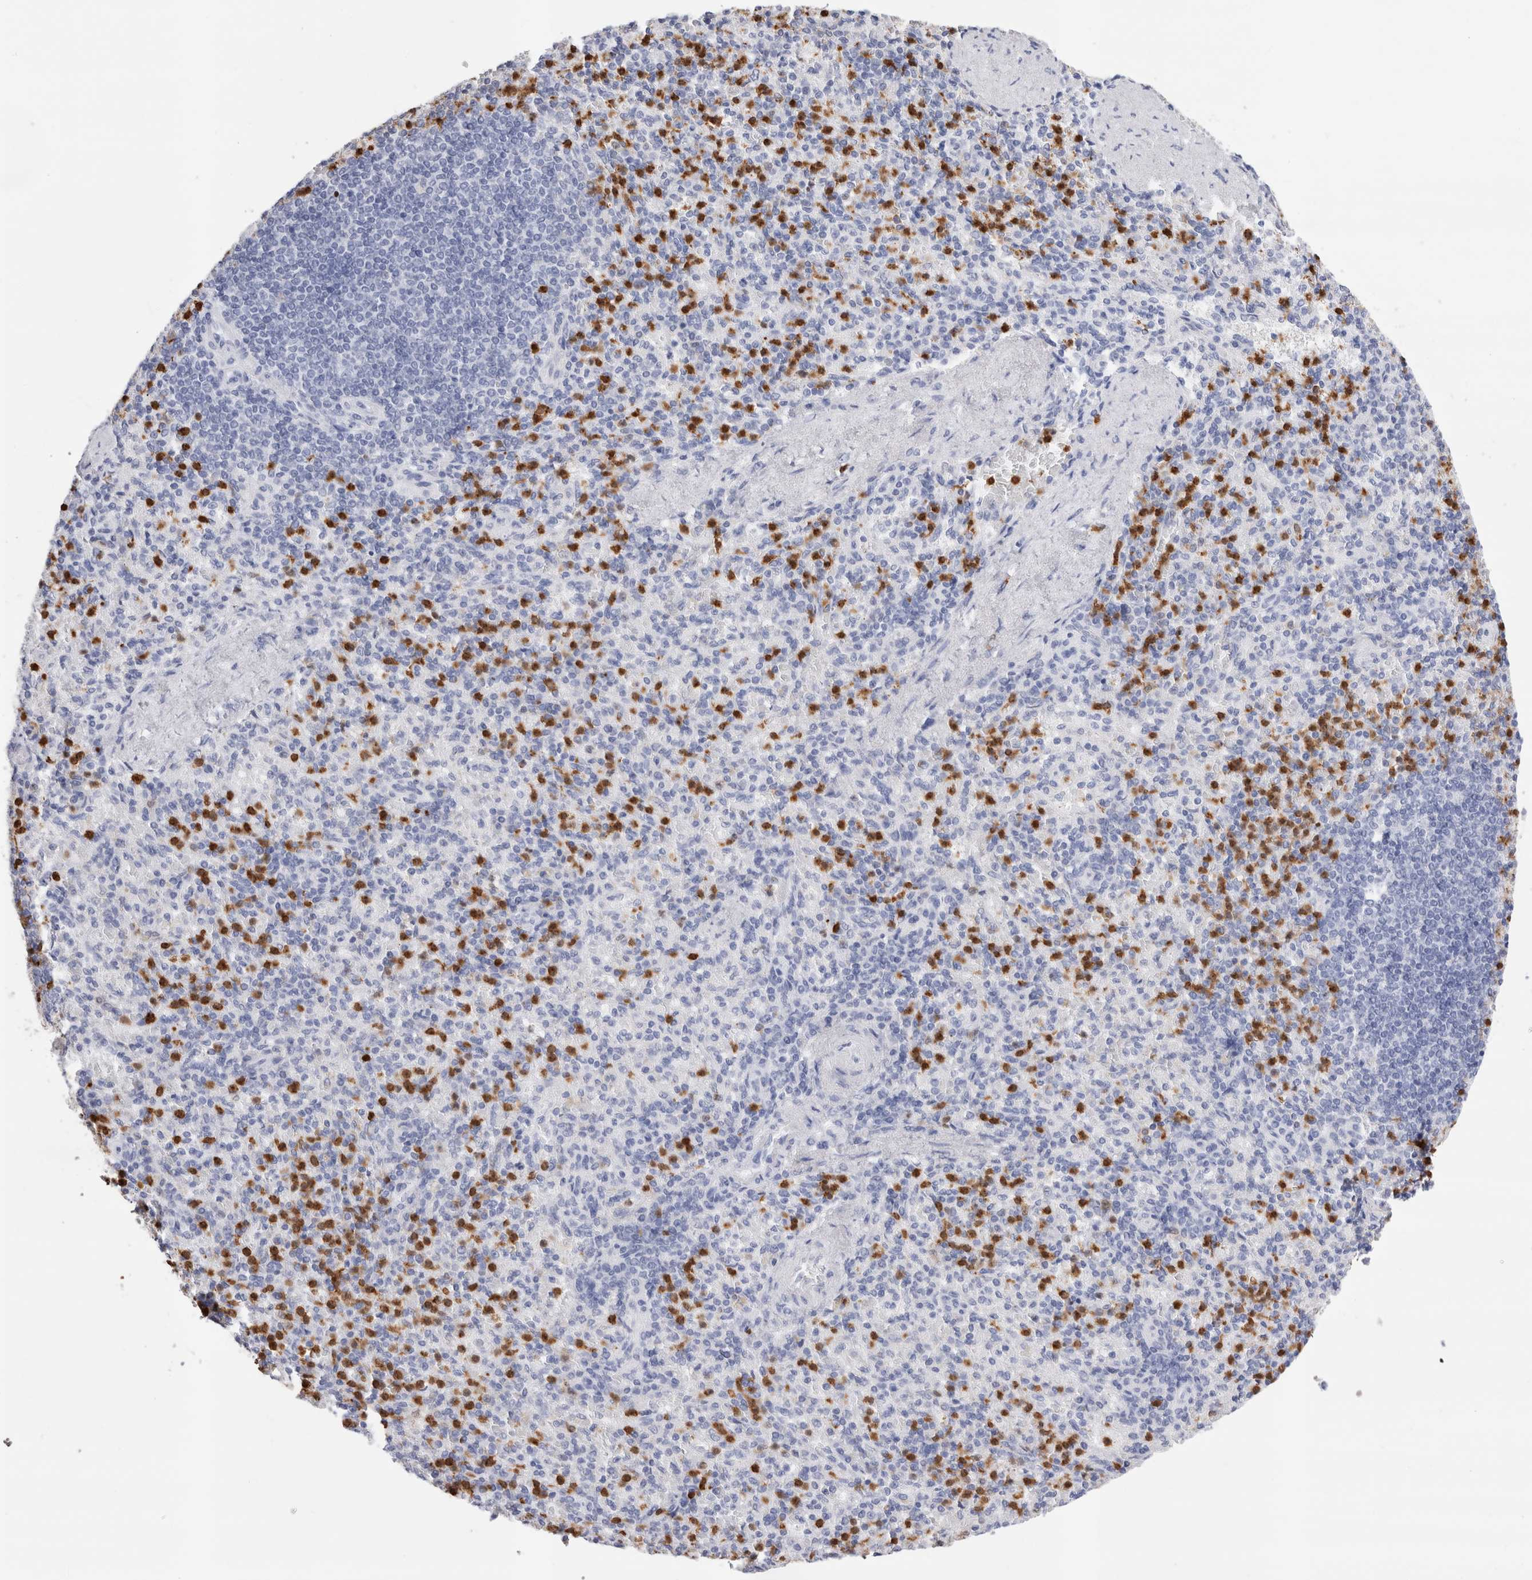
{"staining": {"intensity": "negative", "quantity": "none", "location": "none"}, "tissue": "spleen", "cell_type": "Cells in red pulp", "image_type": "normal", "snomed": [{"axis": "morphology", "description": "Normal tissue, NOS"}, {"axis": "topography", "description": "Spleen"}], "caption": "An immunohistochemistry photomicrograph of benign spleen is shown. There is no staining in cells in red pulp of spleen. (Brightfield microscopy of DAB immunohistochemistry at high magnification).", "gene": "SLC10A5", "patient": {"sex": "female", "age": 74}}